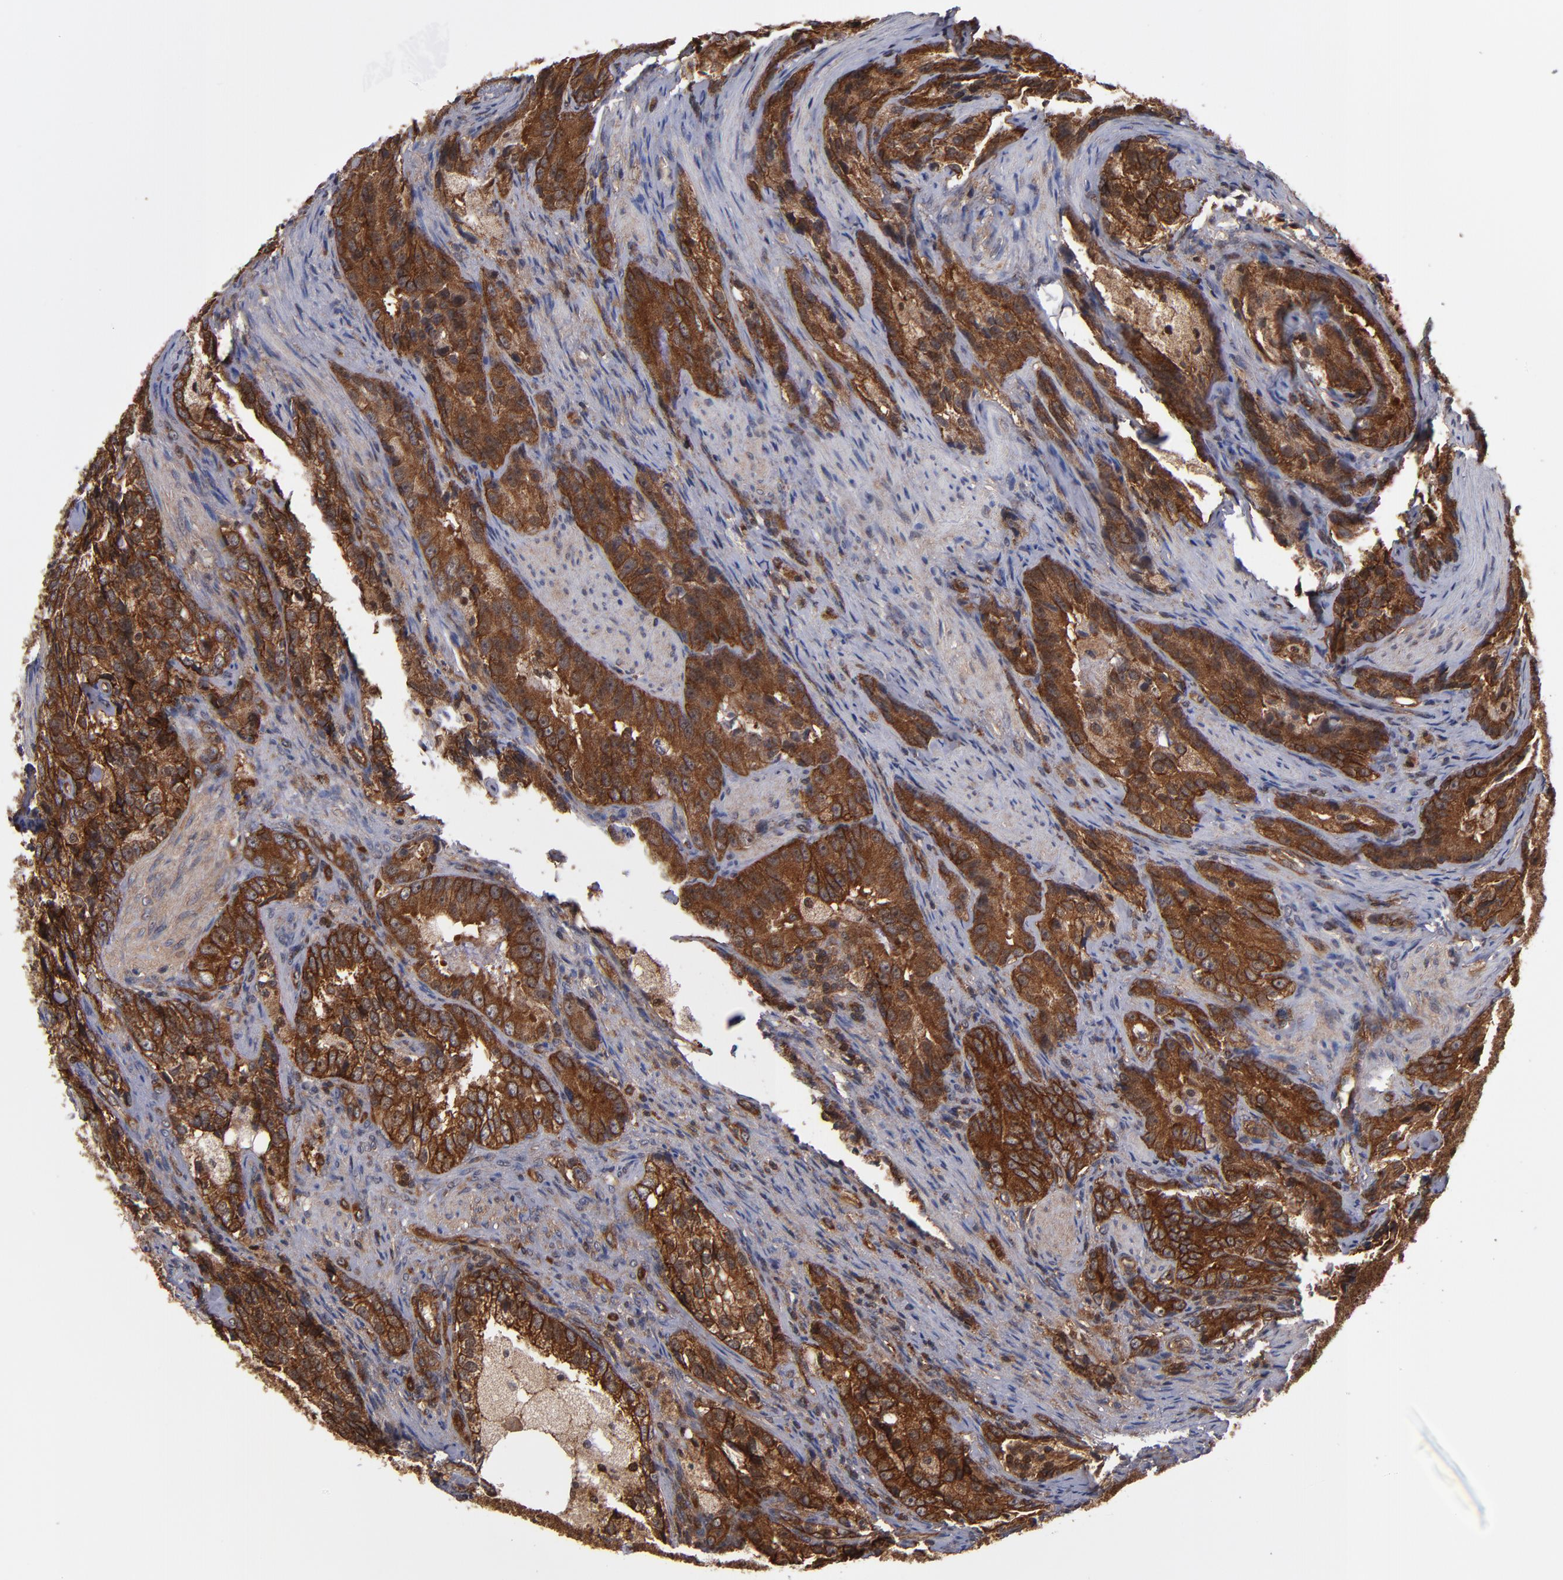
{"staining": {"intensity": "strong", "quantity": ">75%", "location": "cytoplasmic/membranous"}, "tissue": "prostate cancer", "cell_type": "Tumor cells", "image_type": "cancer", "snomed": [{"axis": "morphology", "description": "Adenocarcinoma, High grade"}, {"axis": "topography", "description": "Prostate"}], "caption": "A high amount of strong cytoplasmic/membranous positivity is identified in about >75% of tumor cells in prostate cancer tissue.", "gene": "BDKRB1", "patient": {"sex": "male", "age": 63}}